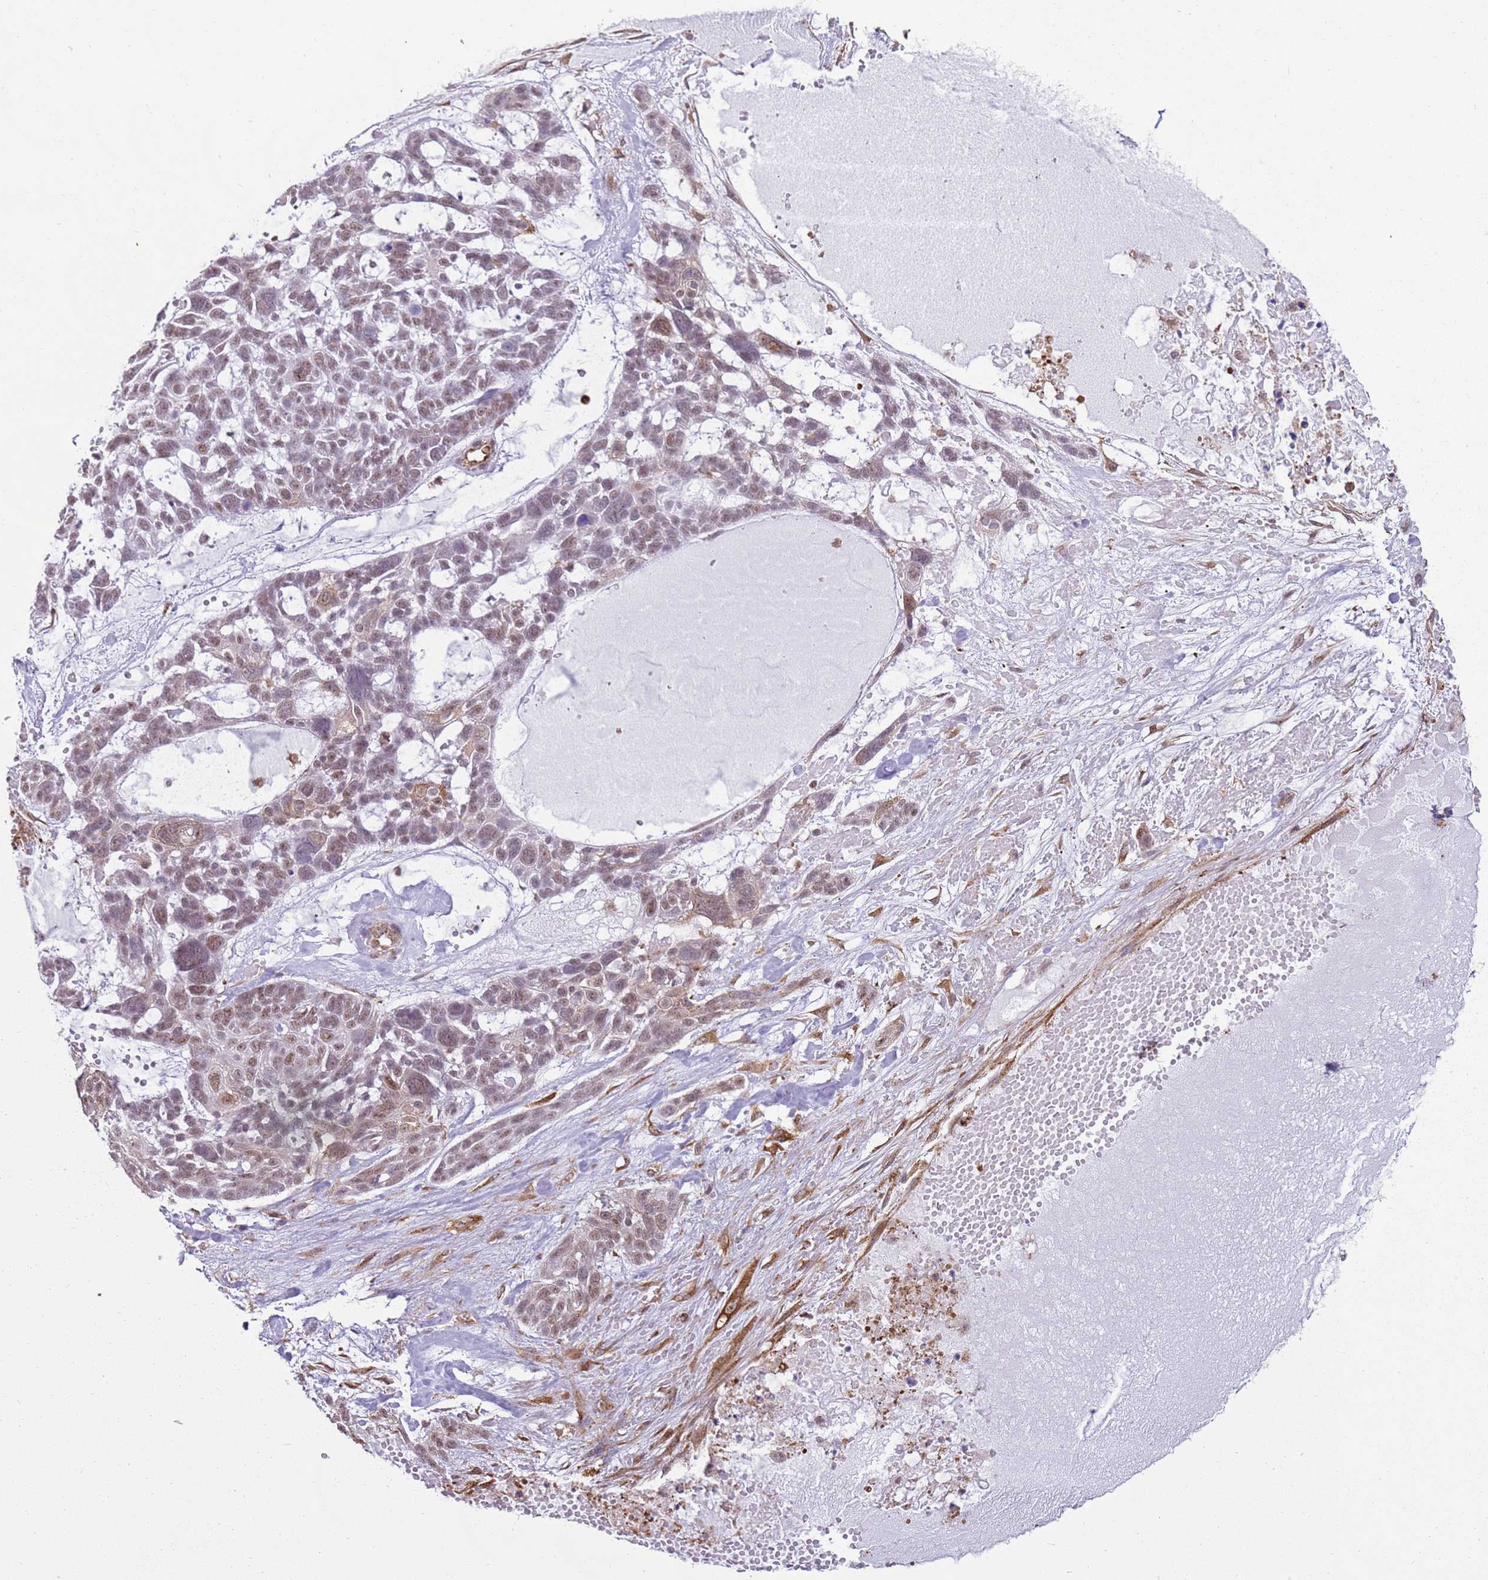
{"staining": {"intensity": "weak", "quantity": "<25%", "location": "cytoplasmic/membranous,nuclear"}, "tissue": "skin cancer", "cell_type": "Tumor cells", "image_type": "cancer", "snomed": [{"axis": "morphology", "description": "Basal cell carcinoma"}, {"axis": "topography", "description": "Skin"}], "caption": "Immunohistochemical staining of basal cell carcinoma (skin) displays no significant staining in tumor cells.", "gene": "GABRE", "patient": {"sex": "male", "age": 88}}